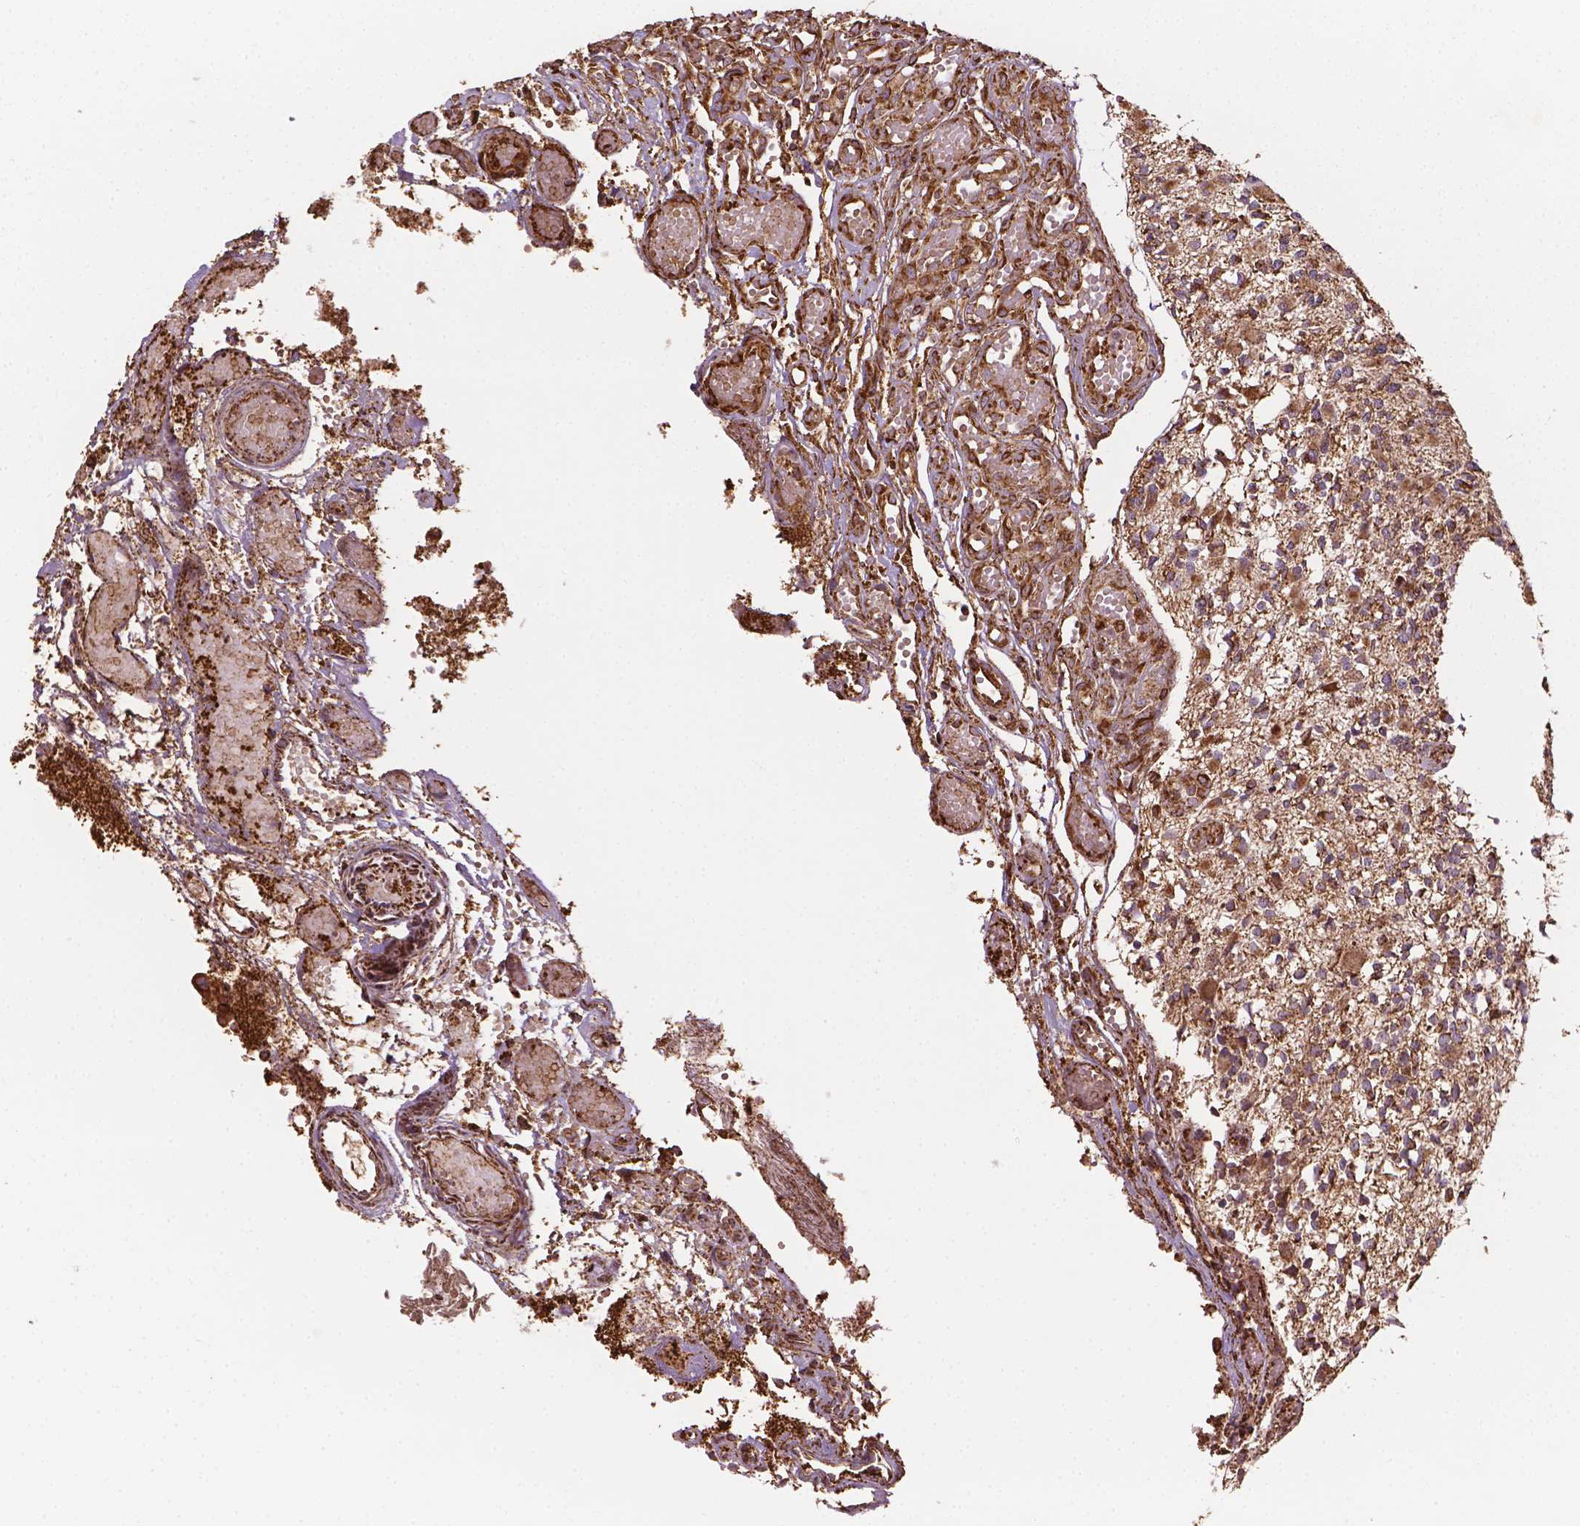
{"staining": {"intensity": "moderate", "quantity": ">75%", "location": "cytoplasmic/membranous"}, "tissue": "glioma", "cell_type": "Tumor cells", "image_type": "cancer", "snomed": [{"axis": "morphology", "description": "Glioma, malignant, High grade"}, {"axis": "topography", "description": "Brain"}], "caption": "Human glioma stained for a protein (brown) reveals moderate cytoplasmic/membranous positive expression in approximately >75% of tumor cells.", "gene": "HS3ST3A1", "patient": {"sex": "female", "age": 63}}